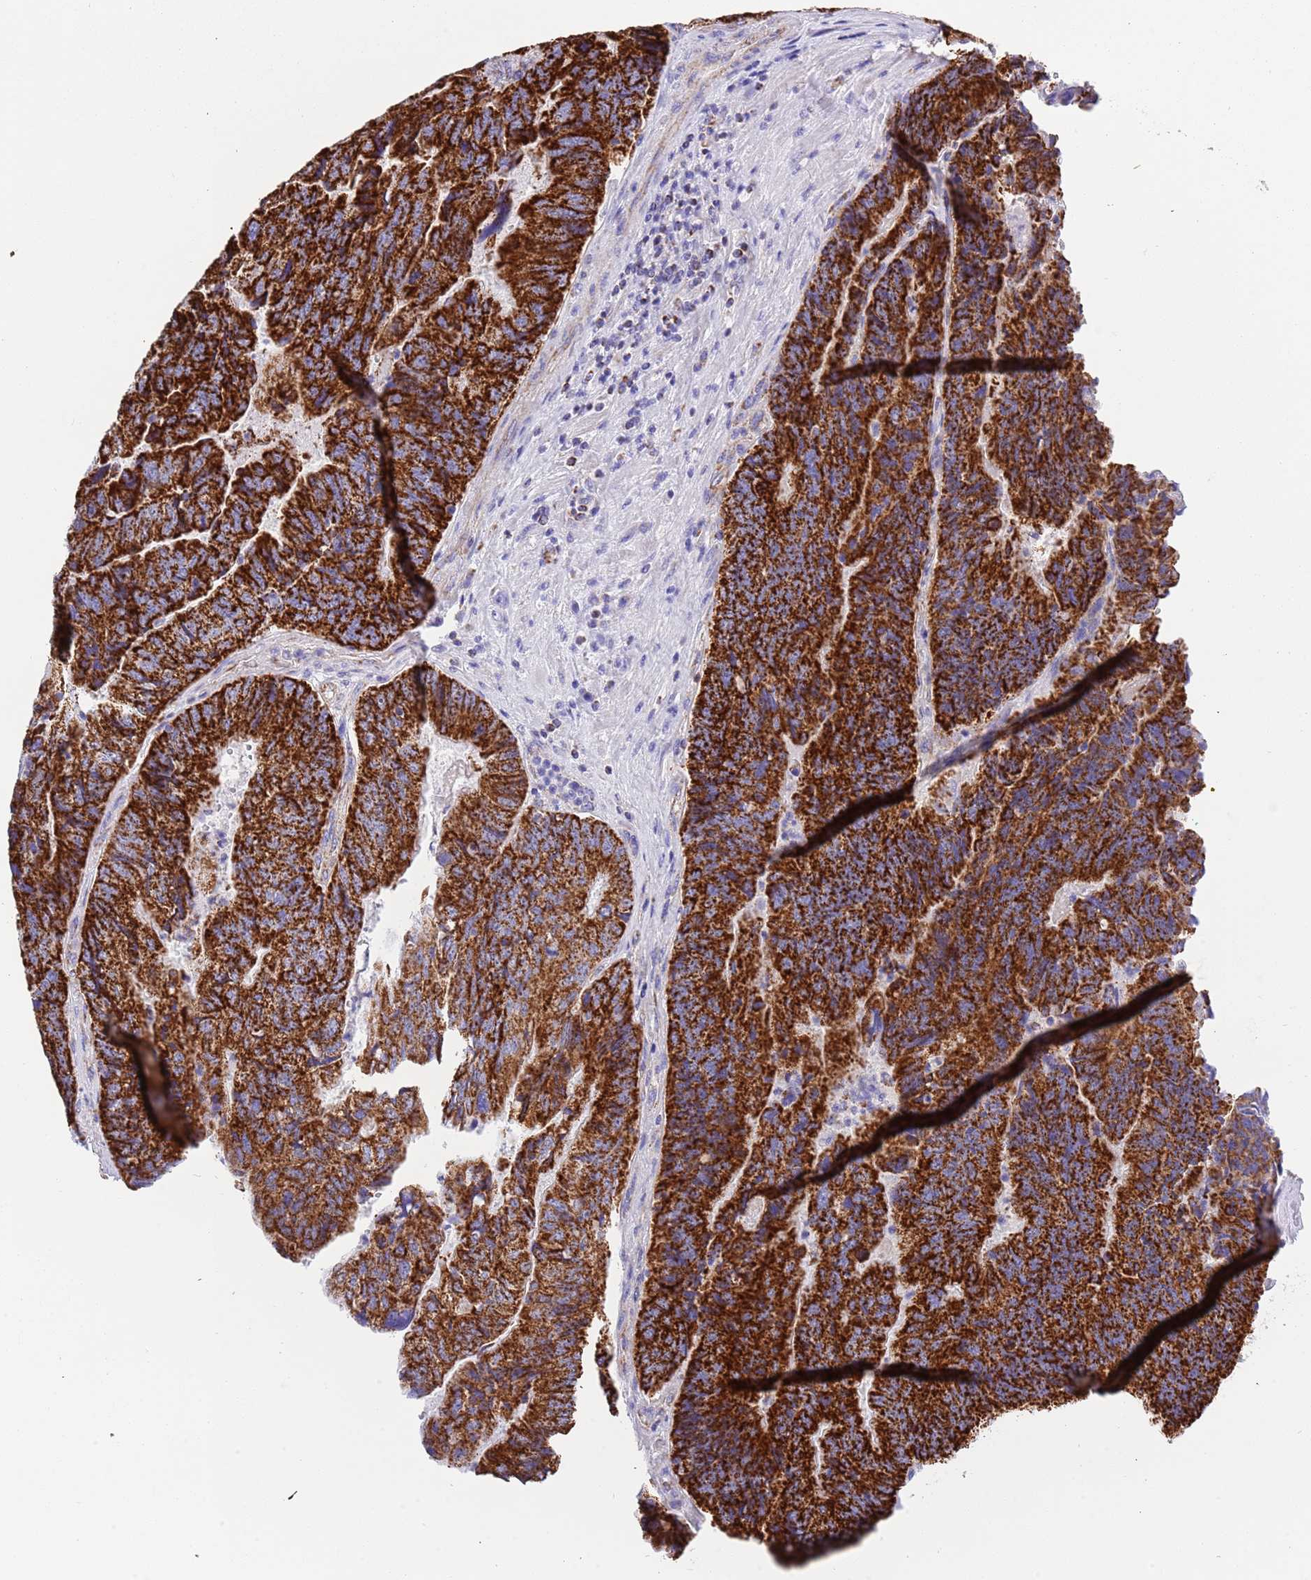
{"staining": {"intensity": "strong", "quantity": ">75%", "location": "cytoplasmic/membranous"}, "tissue": "colorectal cancer", "cell_type": "Tumor cells", "image_type": "cancer", "snomed": [{"axis": "morphology", "description": "Adenocarcinoma, NOS"}, {"axis": "topography", "description": "Colon"}], "caption": "Strong cytoplasmic/membranous protein expression is identified in approximately >75% of tumor cells in colorectal cancer (adenocarcinoma).", "gene": "SUCLG2", "patient": {"sex": "female", "age": 67}}